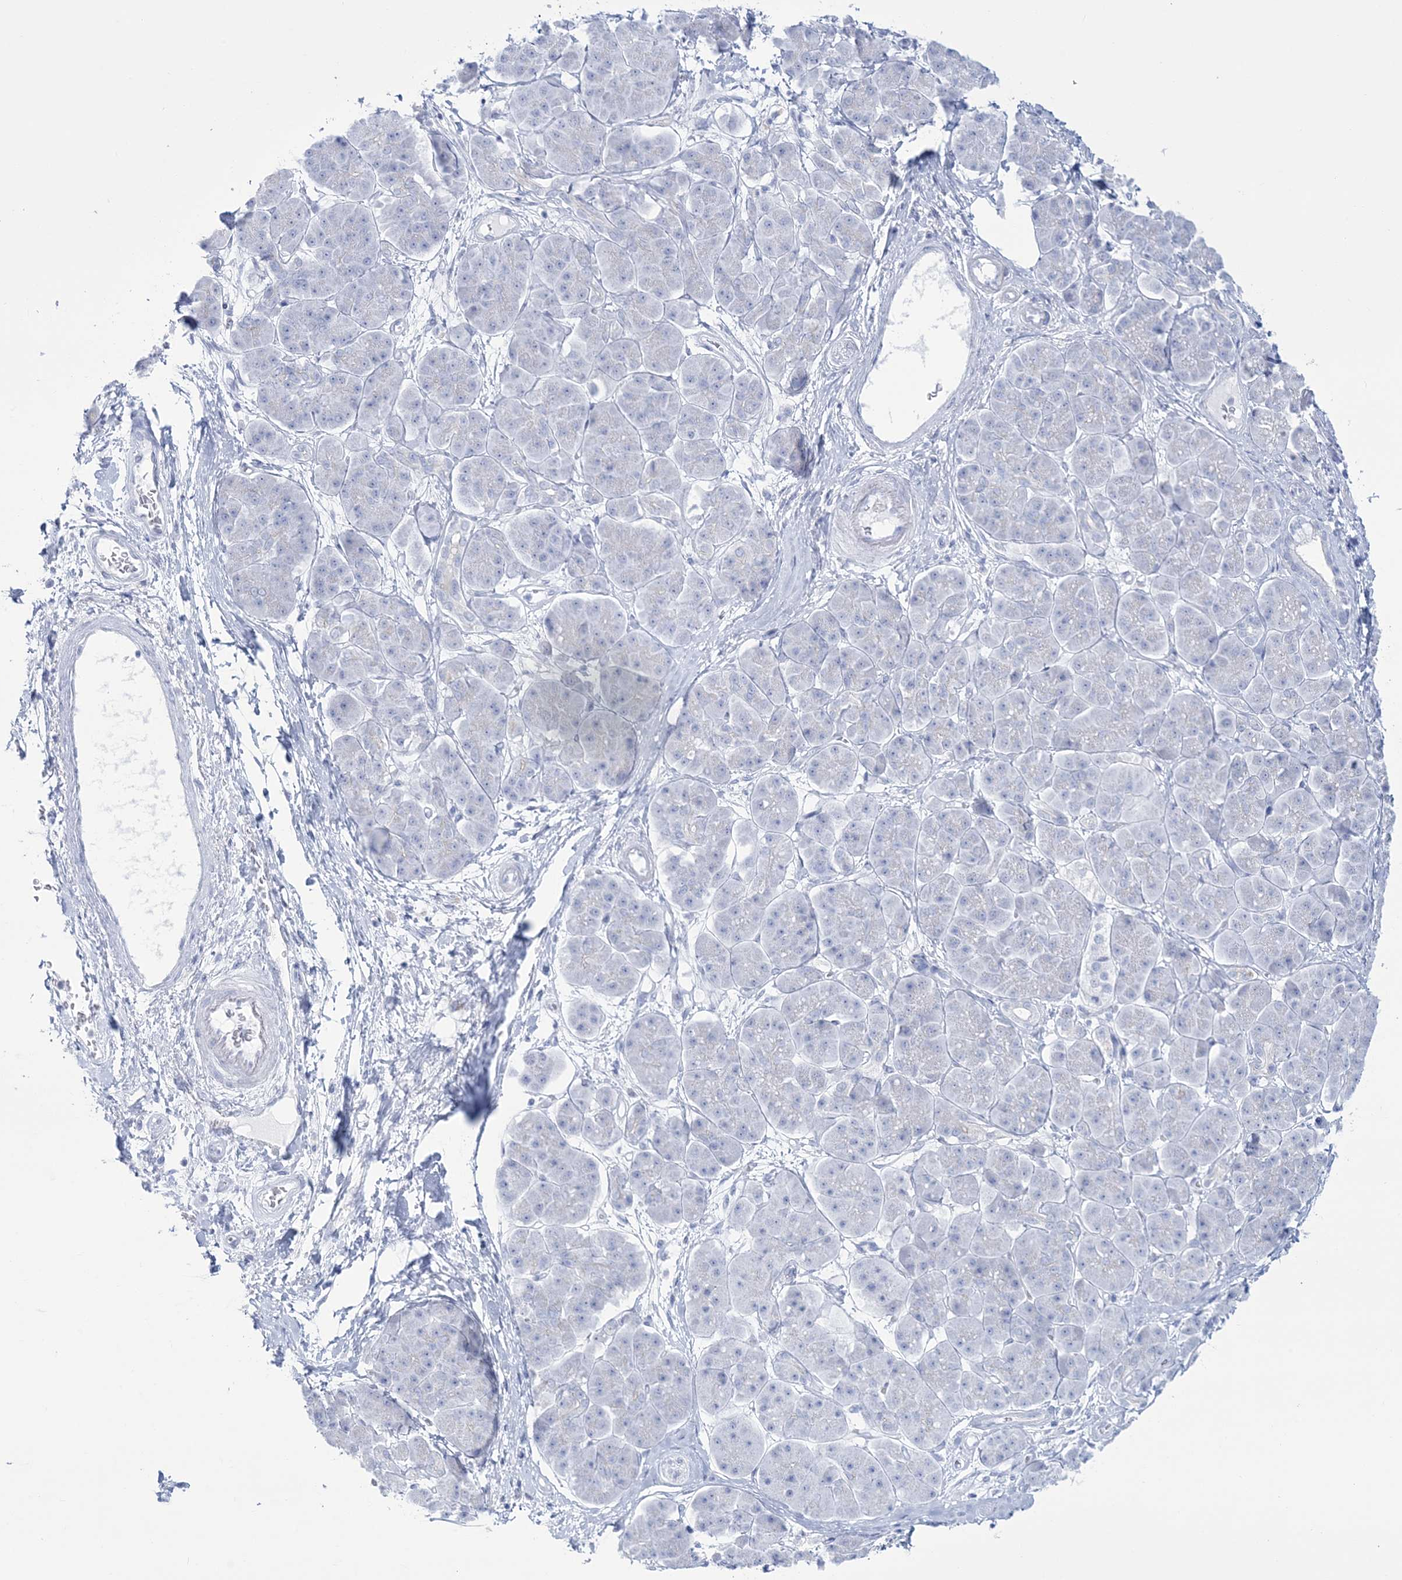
{"staining": {"intensity": "negative", "quantity": "none", "location": "none"}, "tissue": "pancreatic cancer", "cell_type": "Tumor cells", "image_type": "cancer", "snomed": [{"axis": "morphology", "description": "Adenocarcinoma, NOS"}, {"axis": "topography", "description": "Pancreas"}], "caption": "This photomicrograph is of pancreatic cancer stained with immunohistochemistry (IHC) to label a protein in brown with the nuclei are counter-stained blue. There is no expression in tumor cells.", "gene": "RBP2", "patient": {"sex": "female", "age": 73}}